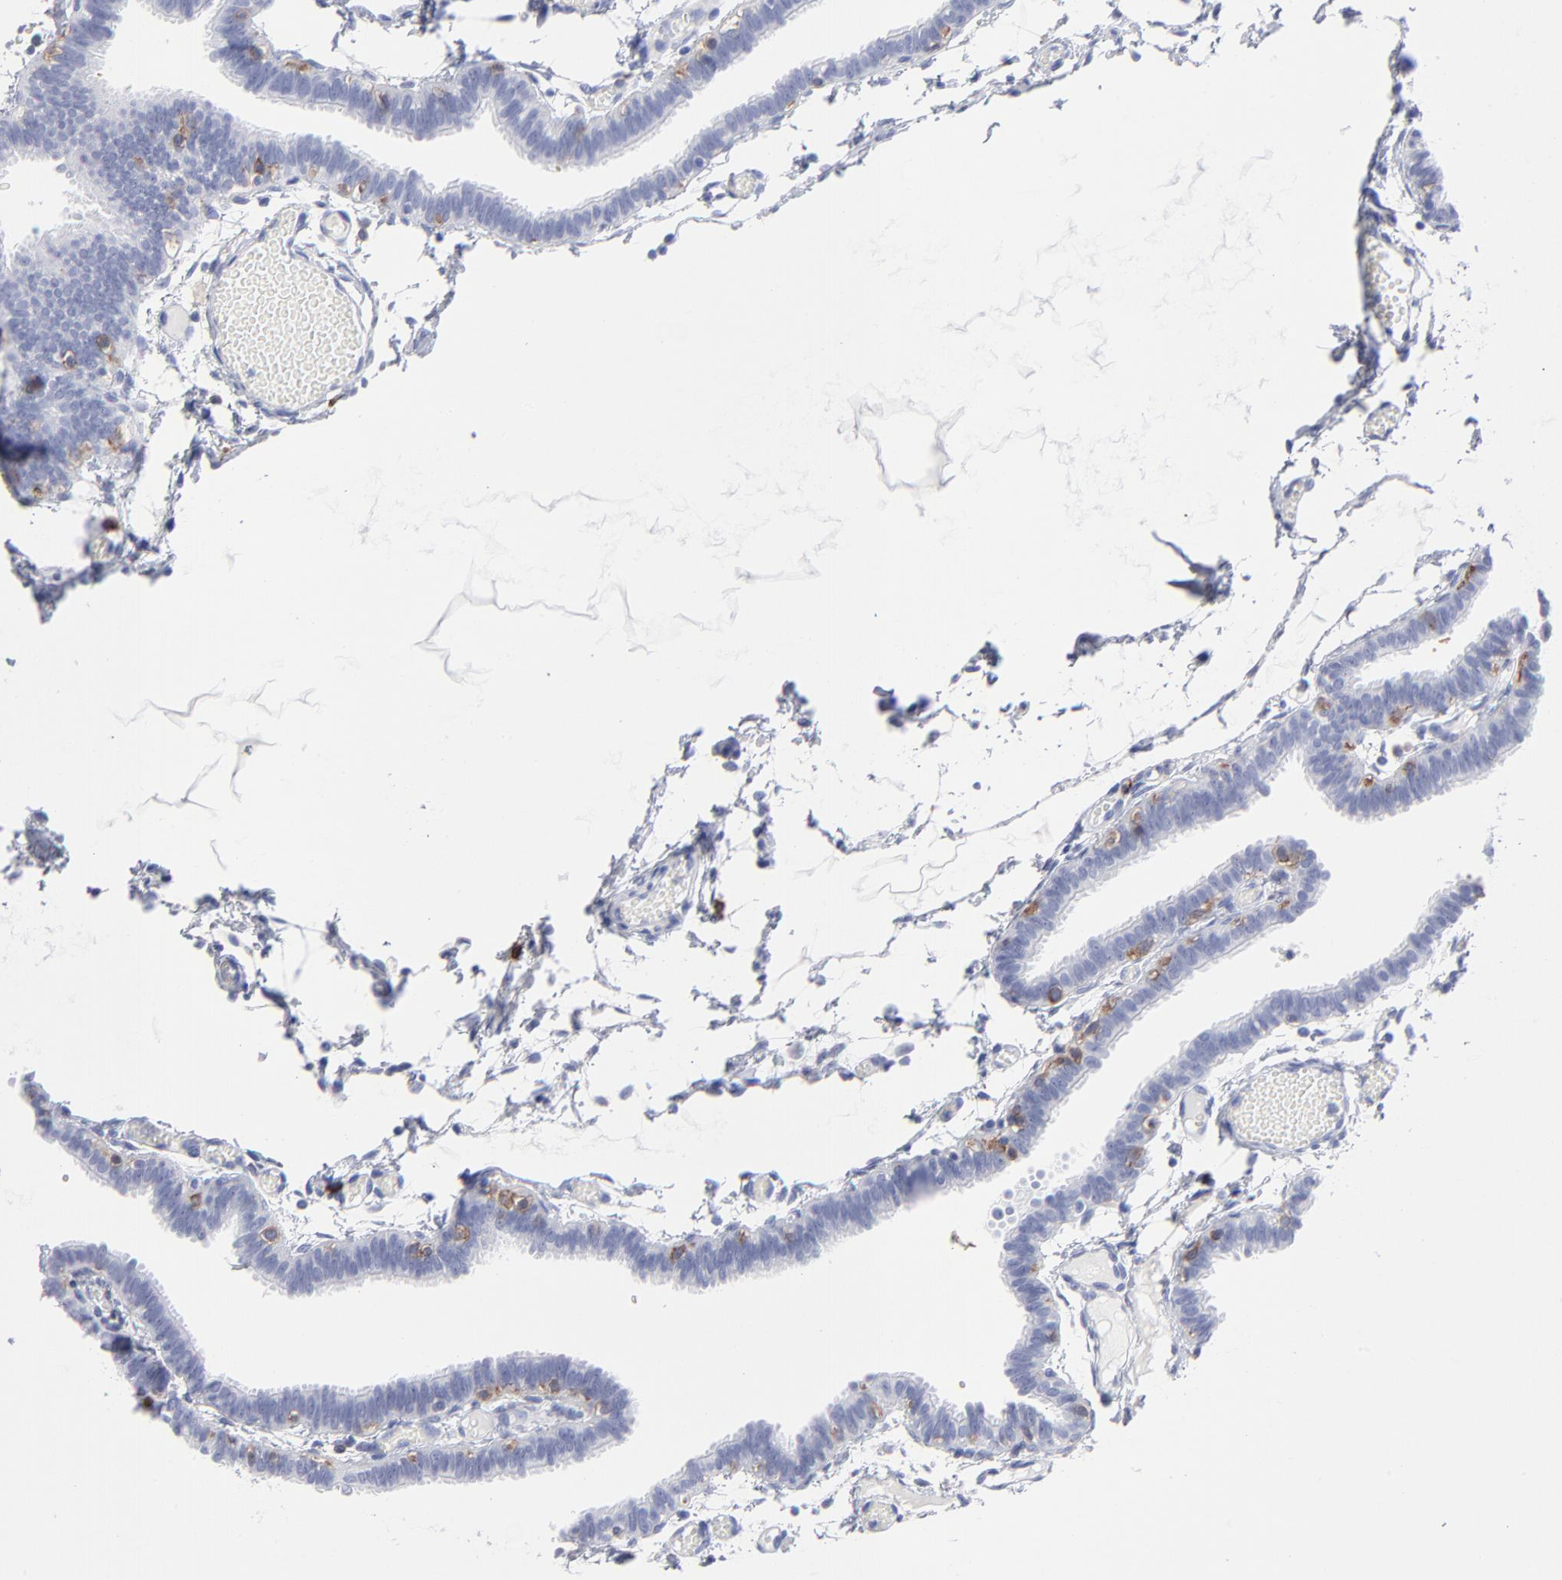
{"staining": {"intensity": "negative", "quantity": "none", "location": "none"}, "tissue": "fallopian tube", "cell_type": "Glandular cells", "image_type": "normal", "snomed": [{"axis": "morphology", "description": "Normal tissue, NOS"}, {"axis": "topography", "description": "Fallopian tube"}], "caption": "A micrograph of fallopian tube stained for a protein reveals no brown staining in glandular cells.", "gene": "LAT2", "patient": {"sex": "female", "age": 29}}